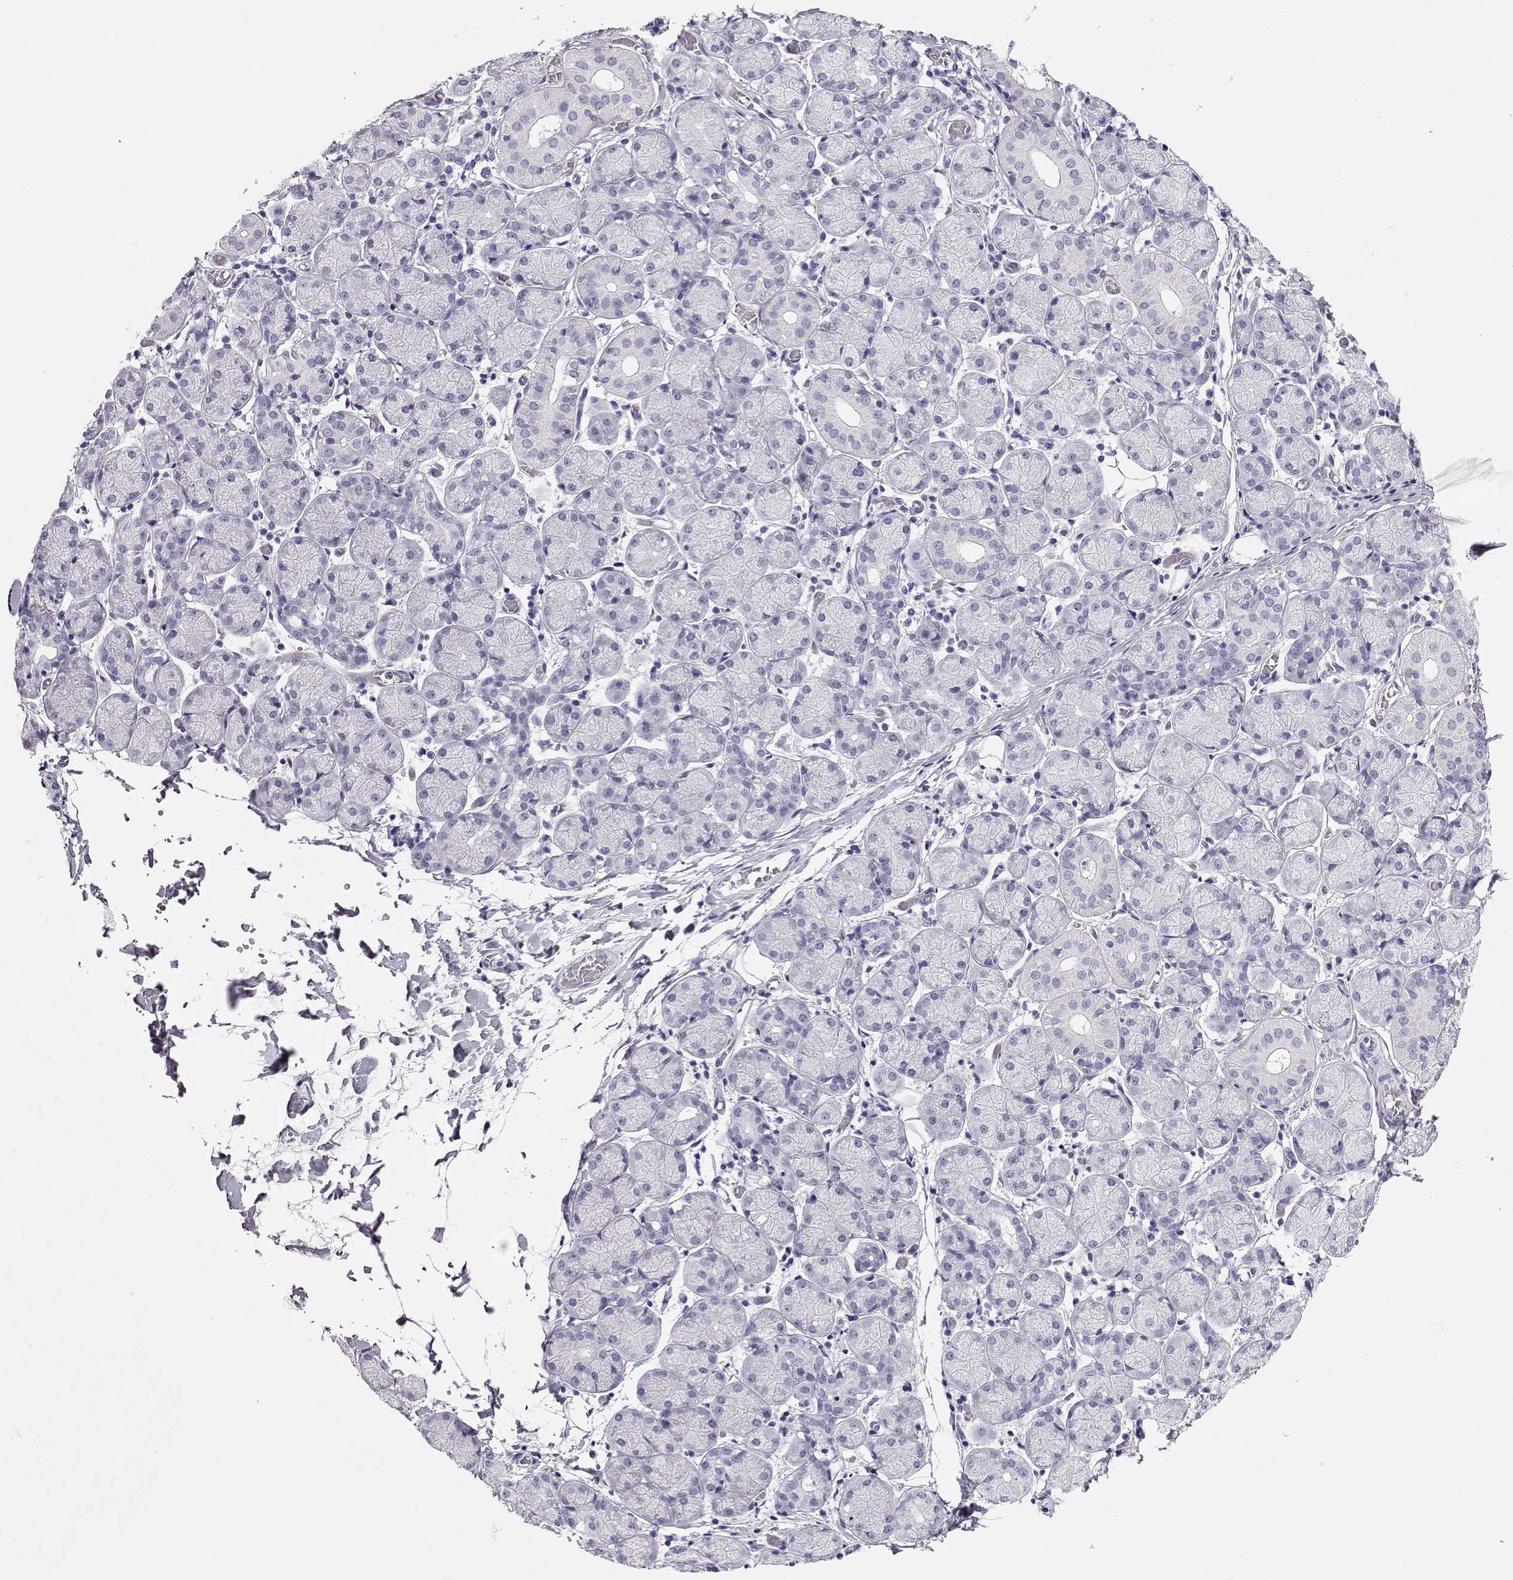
{"staining": {"intensity": "negative", "quantity": "none", "location": "none"}, "tissue": "salivary gland", "cell_type": "Glandular cells", "image_type": "normal", "snomed": [{"axis": "morphology", "description": "Normal tissue, NOS"}, {"axis": "topography", "description": "Salivary gland"}, {"axis": "topography", "description": "Peripheral nerve tissue"}], "caption": "Photomicrograph shows no protein positivity in glandular cells of normal salivary gland.", "gene": "CRX", "patient": {"sex": "female", "age": 24}}